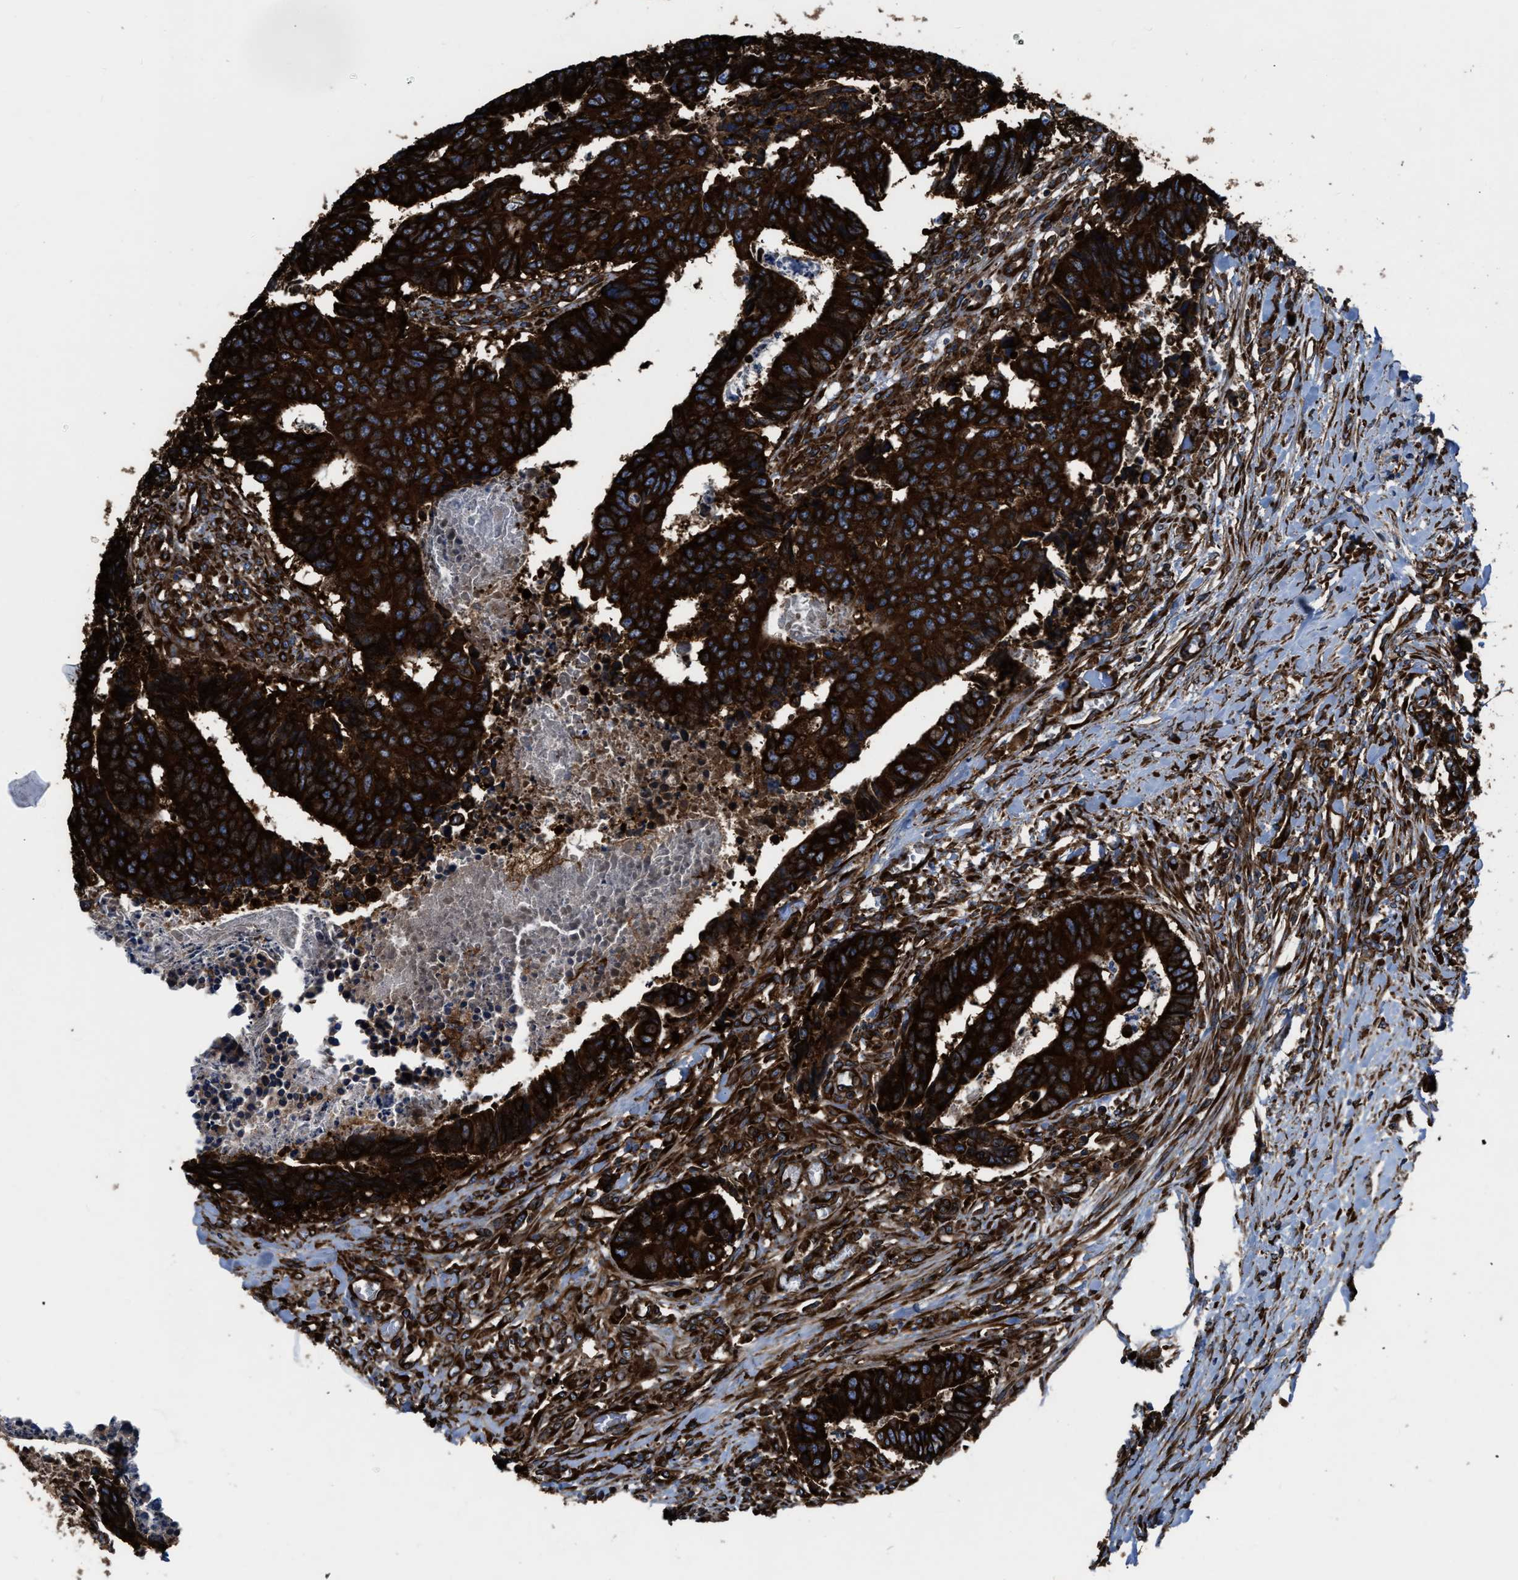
{"staining": {"intensity": "strong", "quantity": ">75%", "location": "cytoplasmic/membranous"}, "tissue": "colorectal cancer", "cell_type": "Tumor cells", "image_type": "cancer", "snomed": [{"axis": "morphology", "description": "Adenocarcinoma, NOS"}, {"axis": "topography", "description": "Rectum"}], "caption": "High-power microscopy captured an immunohistochemistry (IHC) image of colorectal cancer (adenocarcinoma), revealing strong cytoplasmic/membranous staining in about >75% of tumor cells.", "gene": "CAPRIN1", "patient": {"sex": "male", "age": 84}}